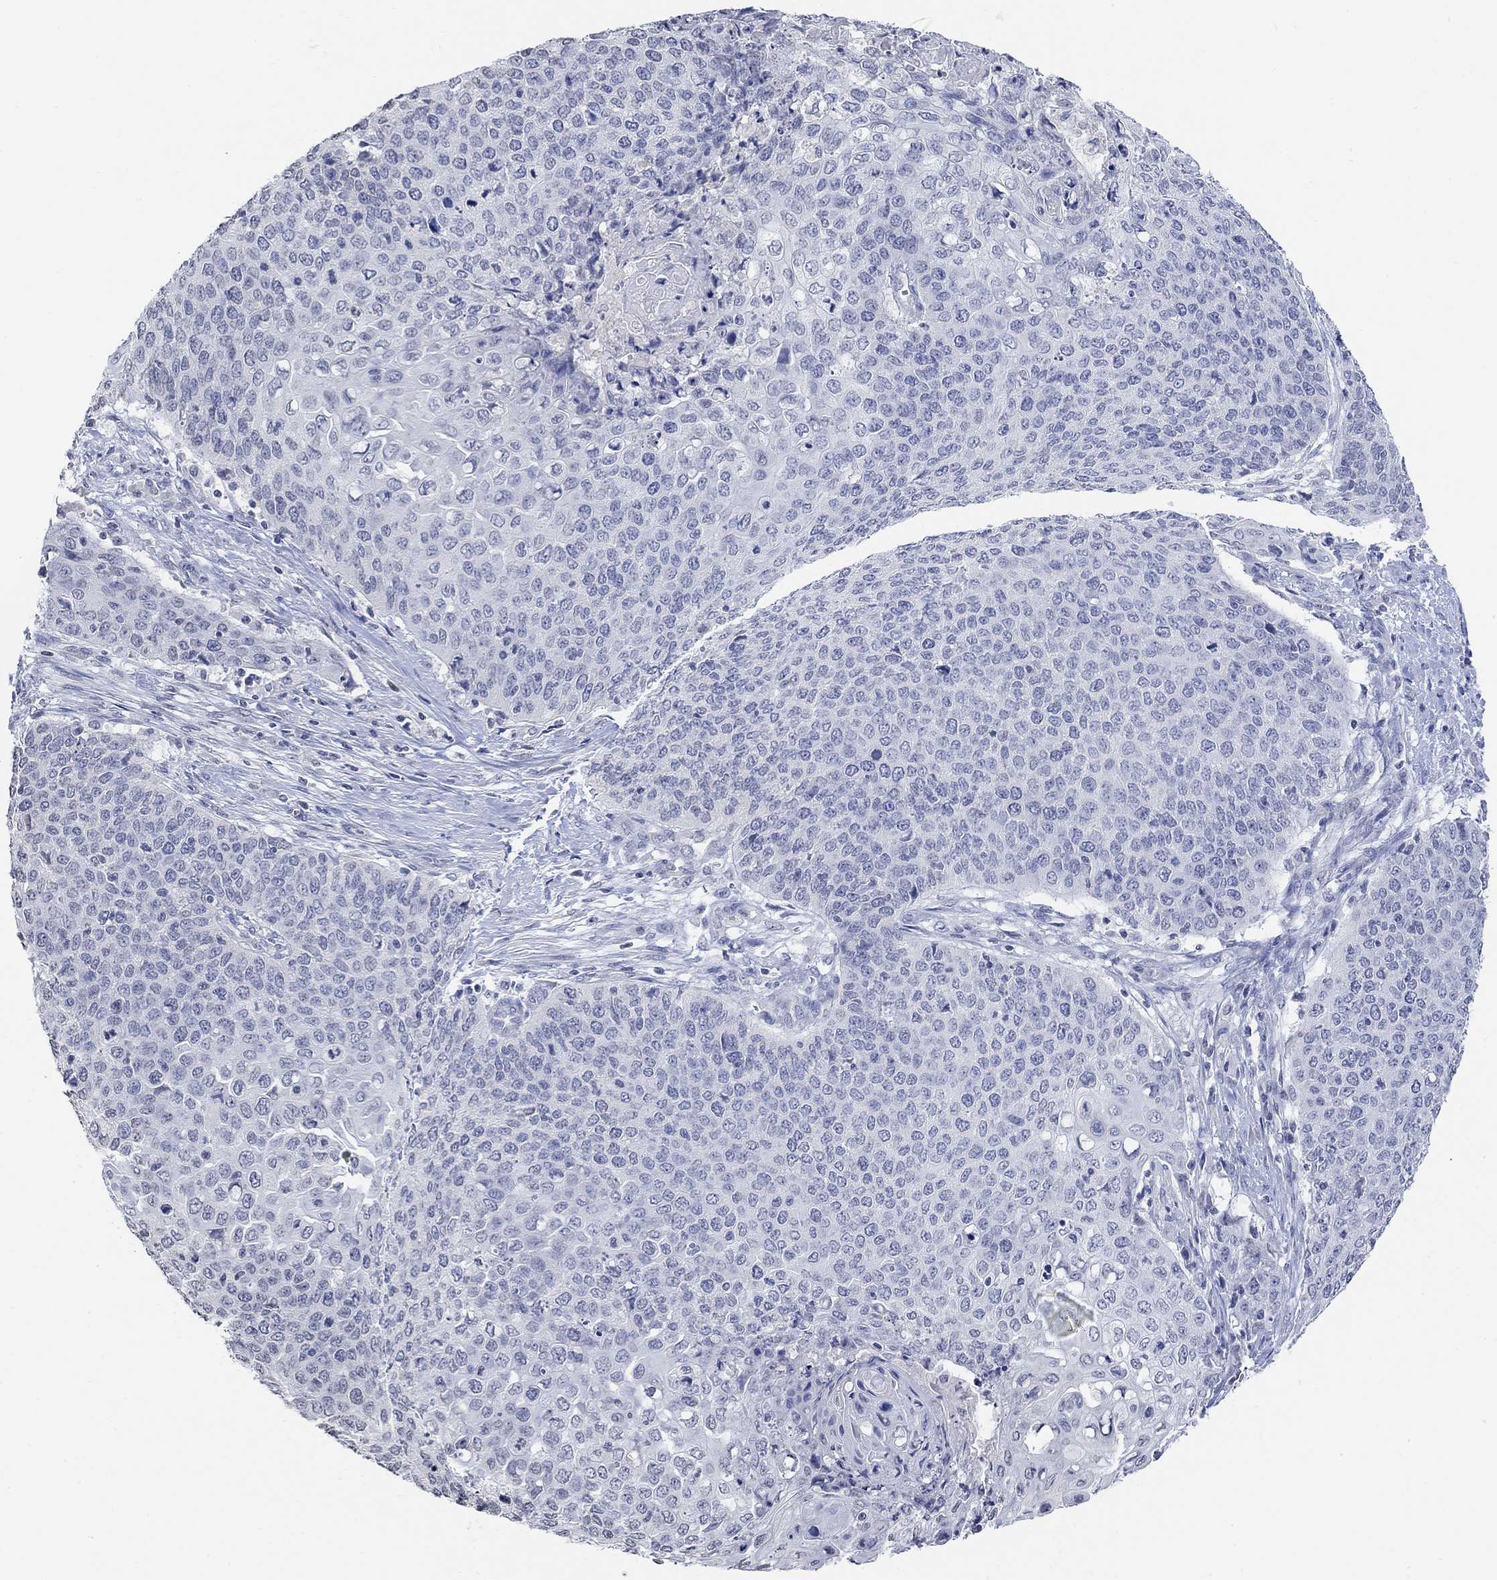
{"staining": {"intensity": "negative", "quantity": "none", "location": "none"}, "tissue": "cervical cancer", "cell_type": "Tumor cells", "image_type": "cancer", "snomed": [{"axis": "morphology", "description": "Squamous cell carcinoma, NOS"}, {"axis": "topography", "description": "Cervix"}], "caption": "DAB immunohistochemical staining of human cervical cancer exhibits no significant staining in tumor cells. Nuclei are stained in blue.", "gene": "TMEM255A", "patient": {"sex": "female", "age": 39}}